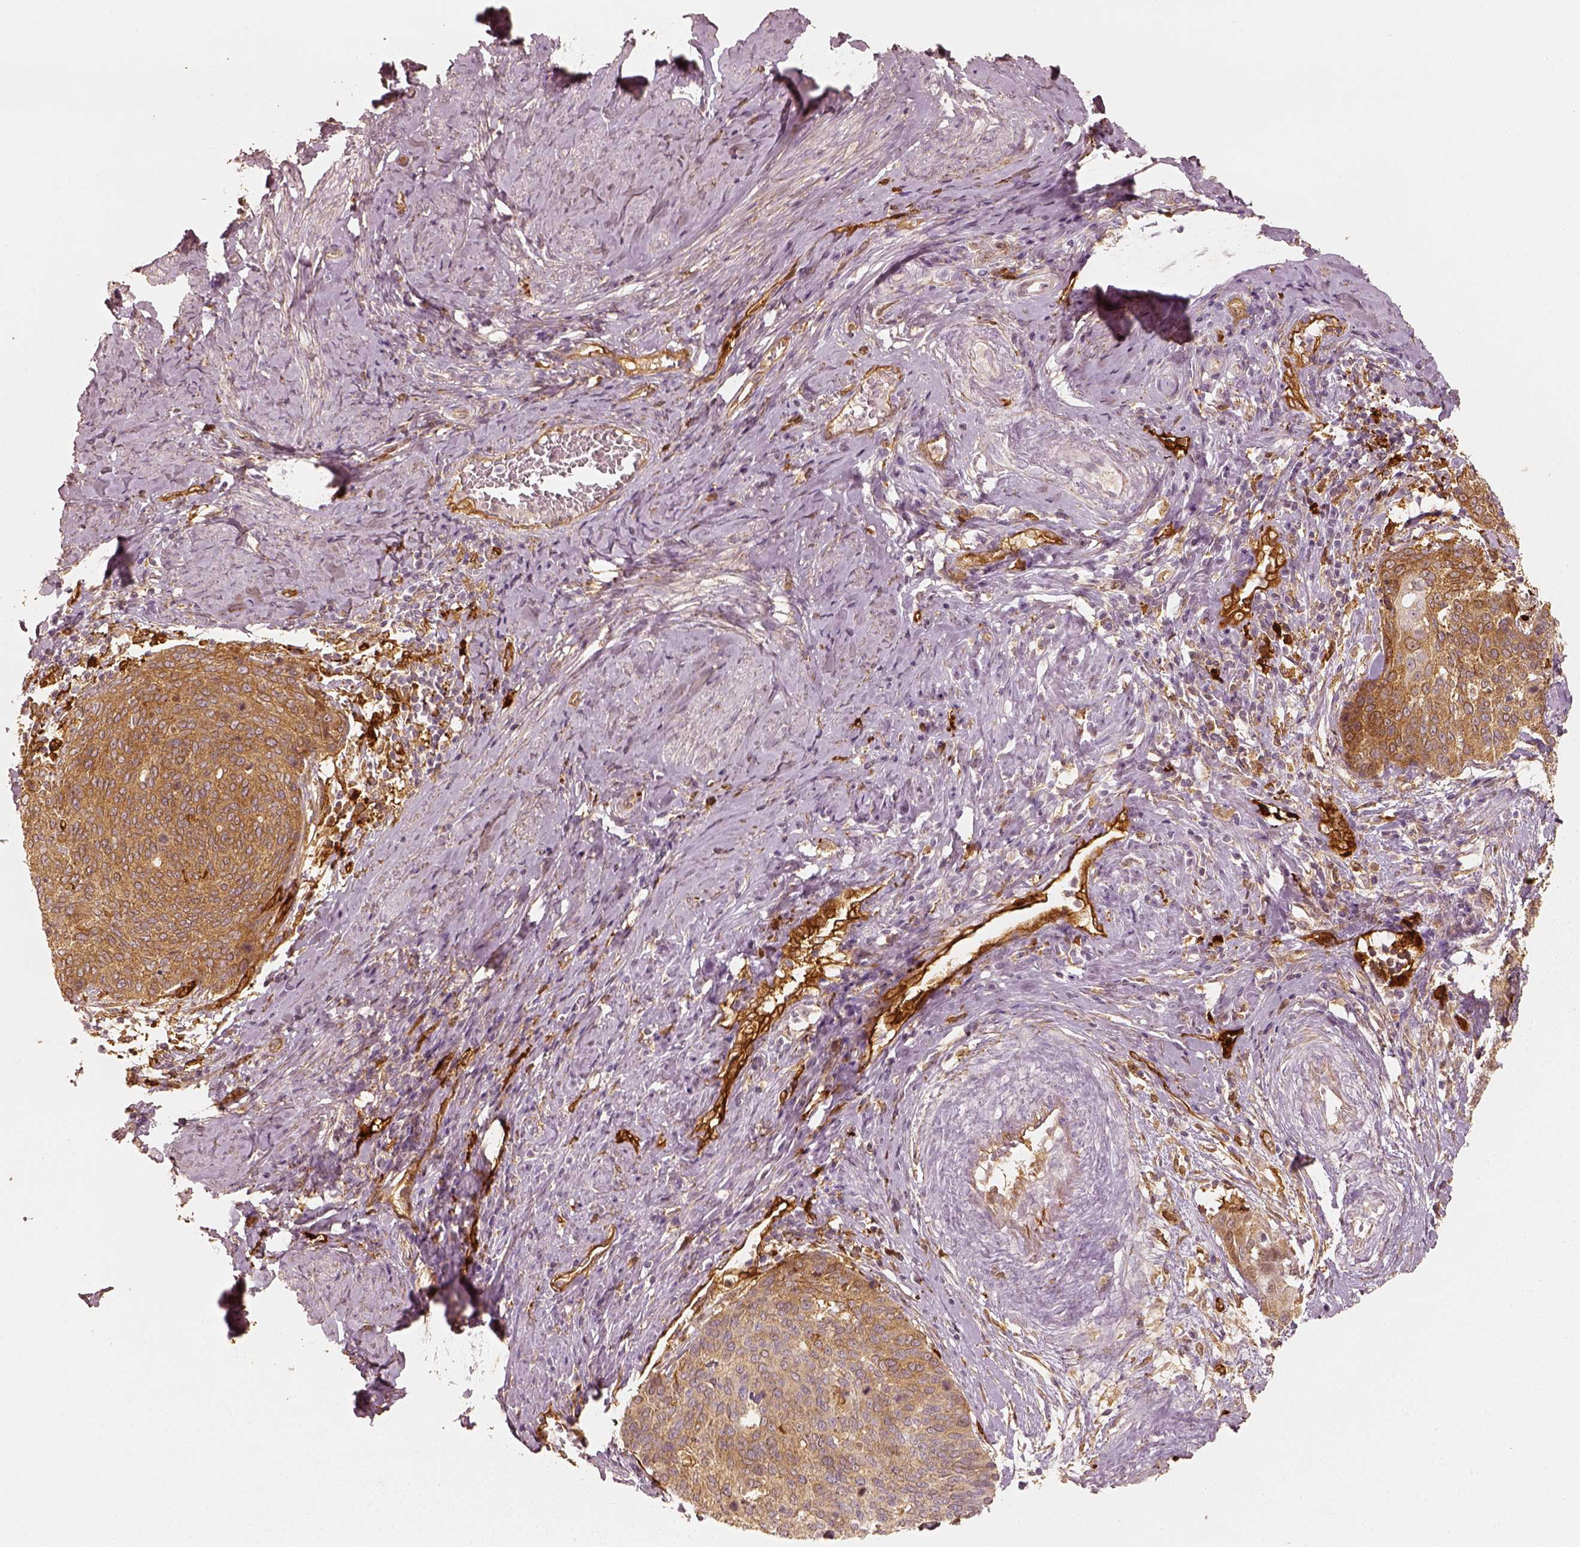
{"staining": {"intensity": "moderate", "quantity": ">75%", "location": "cytoplasmic/membranous"}, "tissue": "cervical cancer", "cell_type": "Tumor cells", "image_type": "cancer", "snomed": [{"axis": "morphology", "description": "Squamous cell carcinoma, NOS"}, {"axis": "topography", "description": "Cervix"}], "caption": "Protein expression analysis of human cervical cancer reveals moderate cytoplasmic/membranous staining in approximately >75% of tumor cells.", "gene": "FSCN1", "patient": {"sex": "female", "age": 69}}